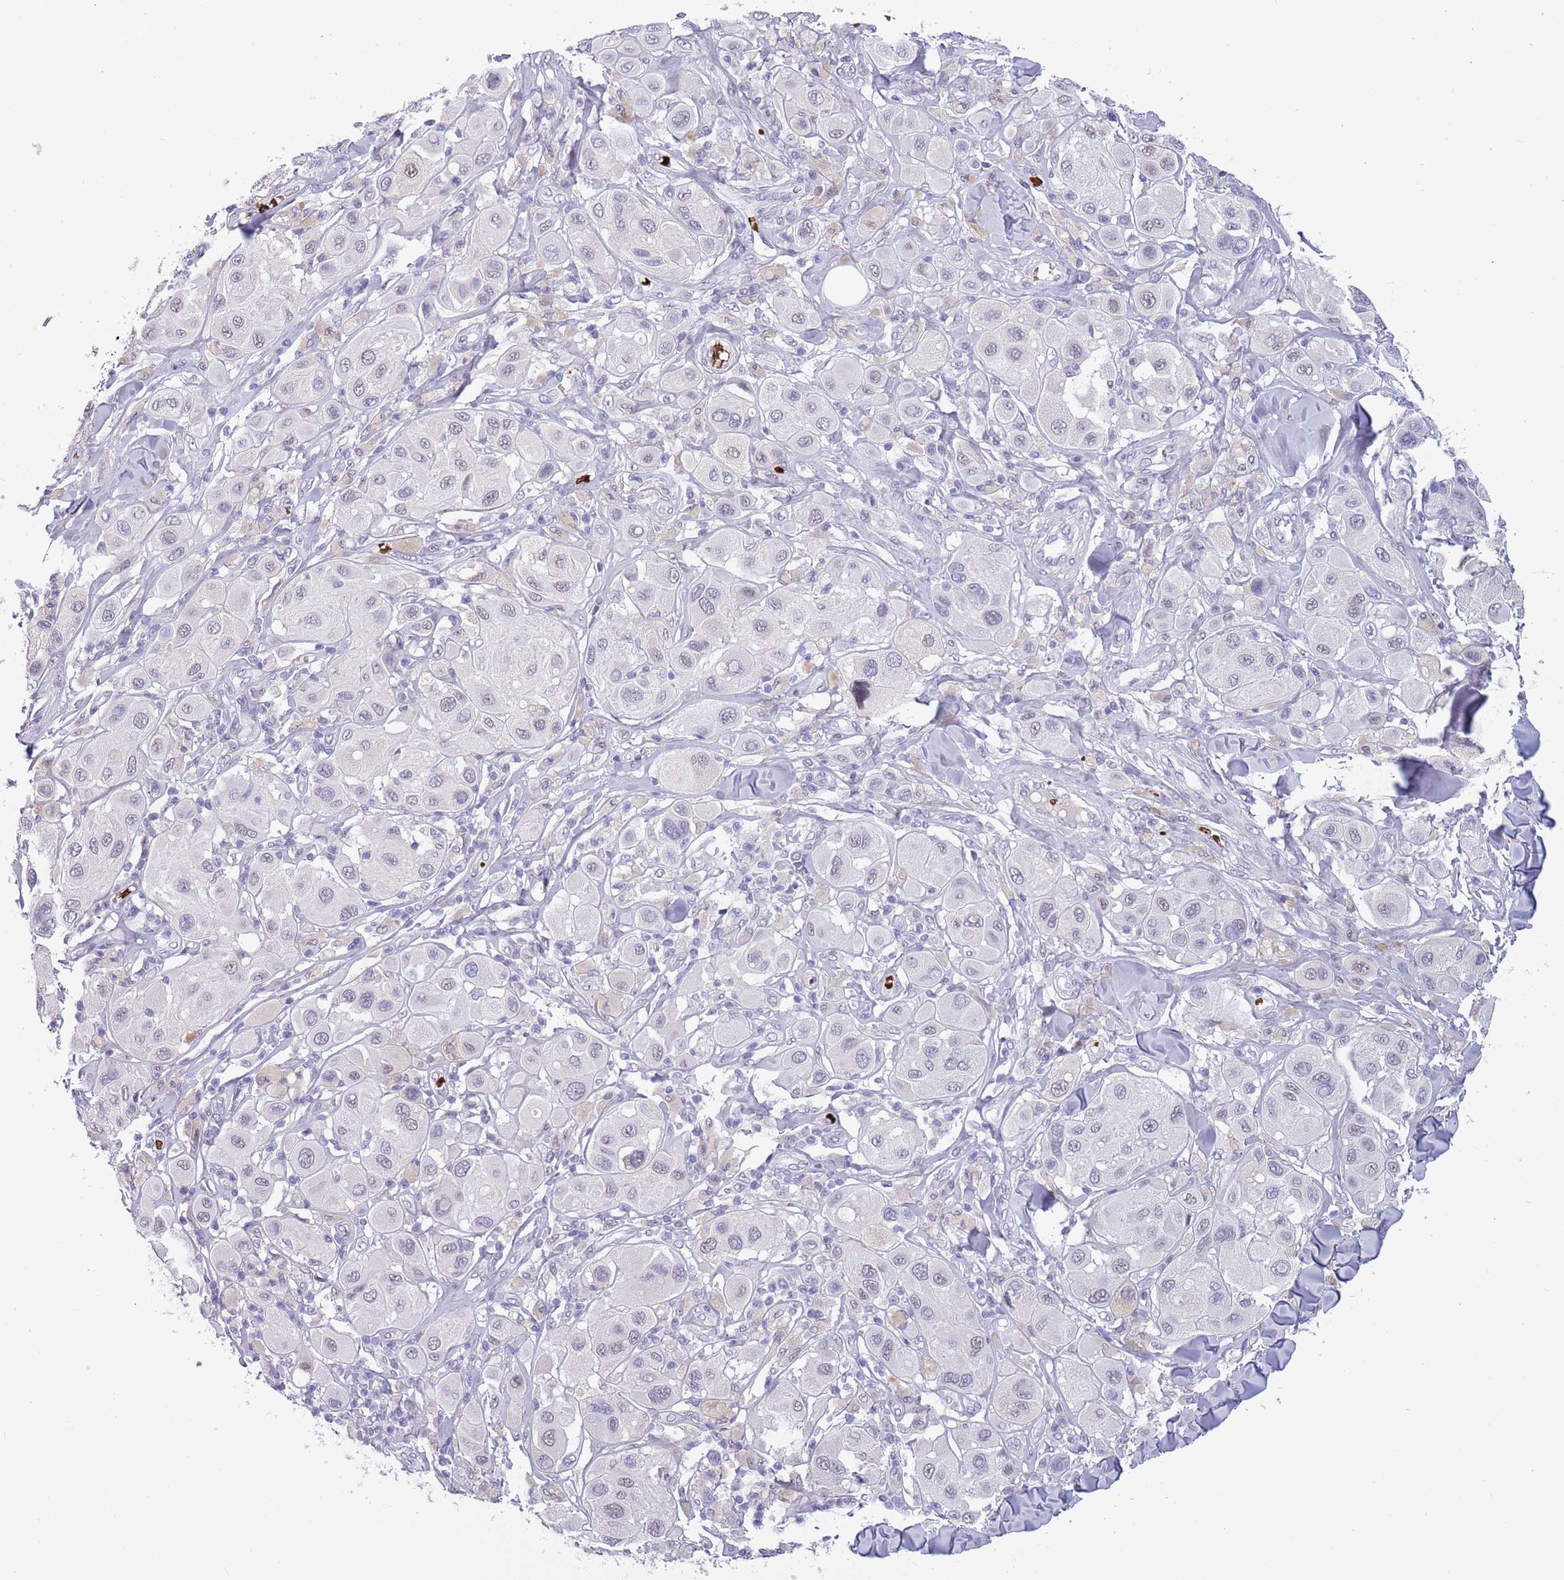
{"staining": {"intensity": "negative", "quantity": "none", "location": "none"}, "tissue": "melanoma", "cell_type": "Tumor cells", "image_type": "cancer", "snomed": [{"axis": "morphology", "description": "Malignant melanoma, Metastatic site"}, {"axis": "topography", "description": "Skin"}], "caption": "Histopathology image shows no protein staining in tumor cells of malignant melanoma (metastatic site) tissue.", "gene": "LYPD6B", "patient": {"sex": "male", "age": 41}}